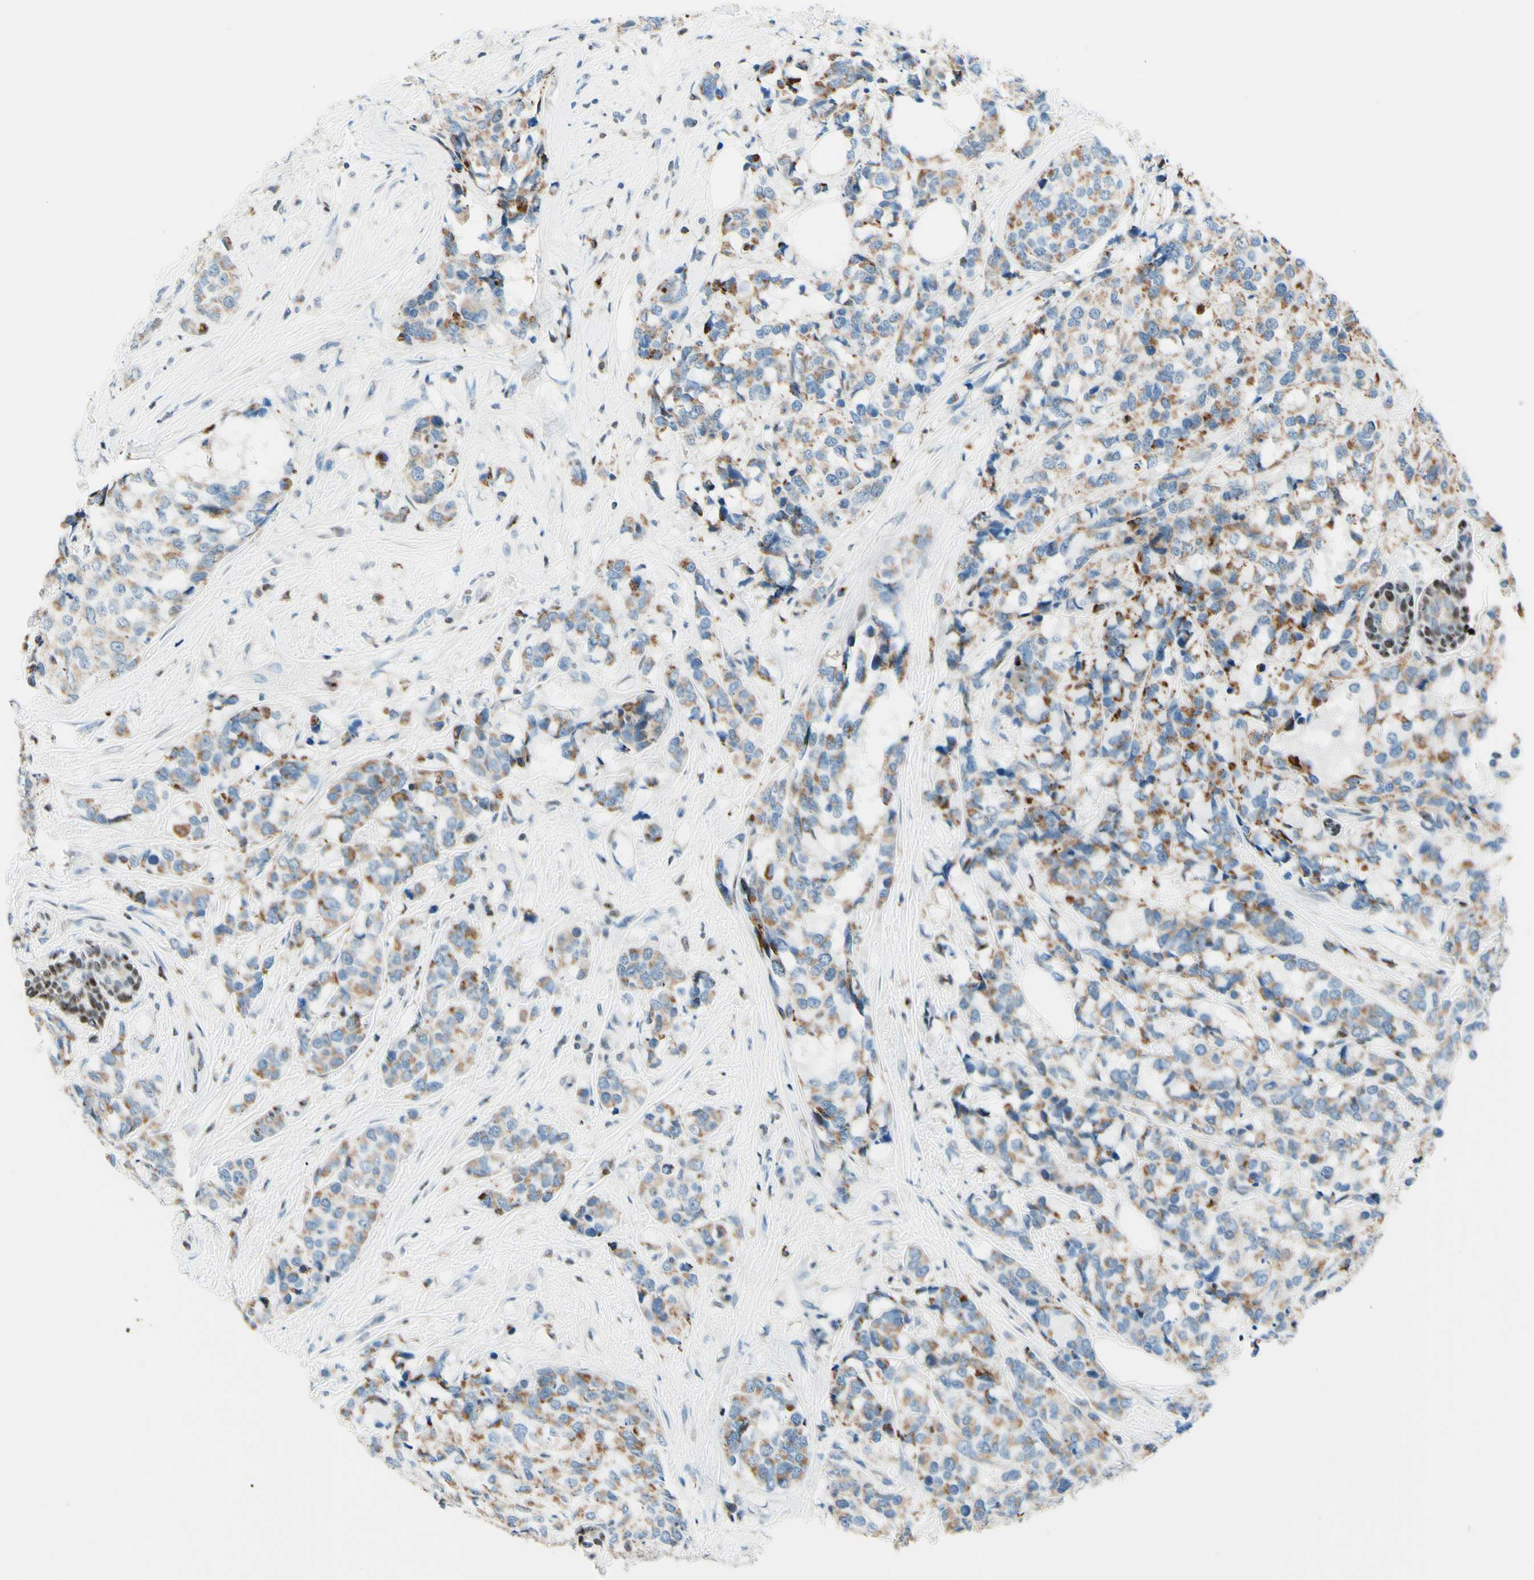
{"staining": {"intensity": "weak", "quantity": "25%-75%", "location": "cytoplasmic/membranous"}, "tissue": "breast cancer", "cell_type": "Tumor cells", "image_type": "cancer", "snomed": [{"axis": "morphology", "description": "Lobular carcinoma"}, {"axis": "topography", "description": "Breast"}], "caption": "Human breast lobular carcinoma stained for a protein (brown) exhibits weak cytoplasmic/membranous positive staining in approximately 25%-75% of tumor cells.", "gene": "CBX7", "patient": {"sex": "female", "age": 59}}